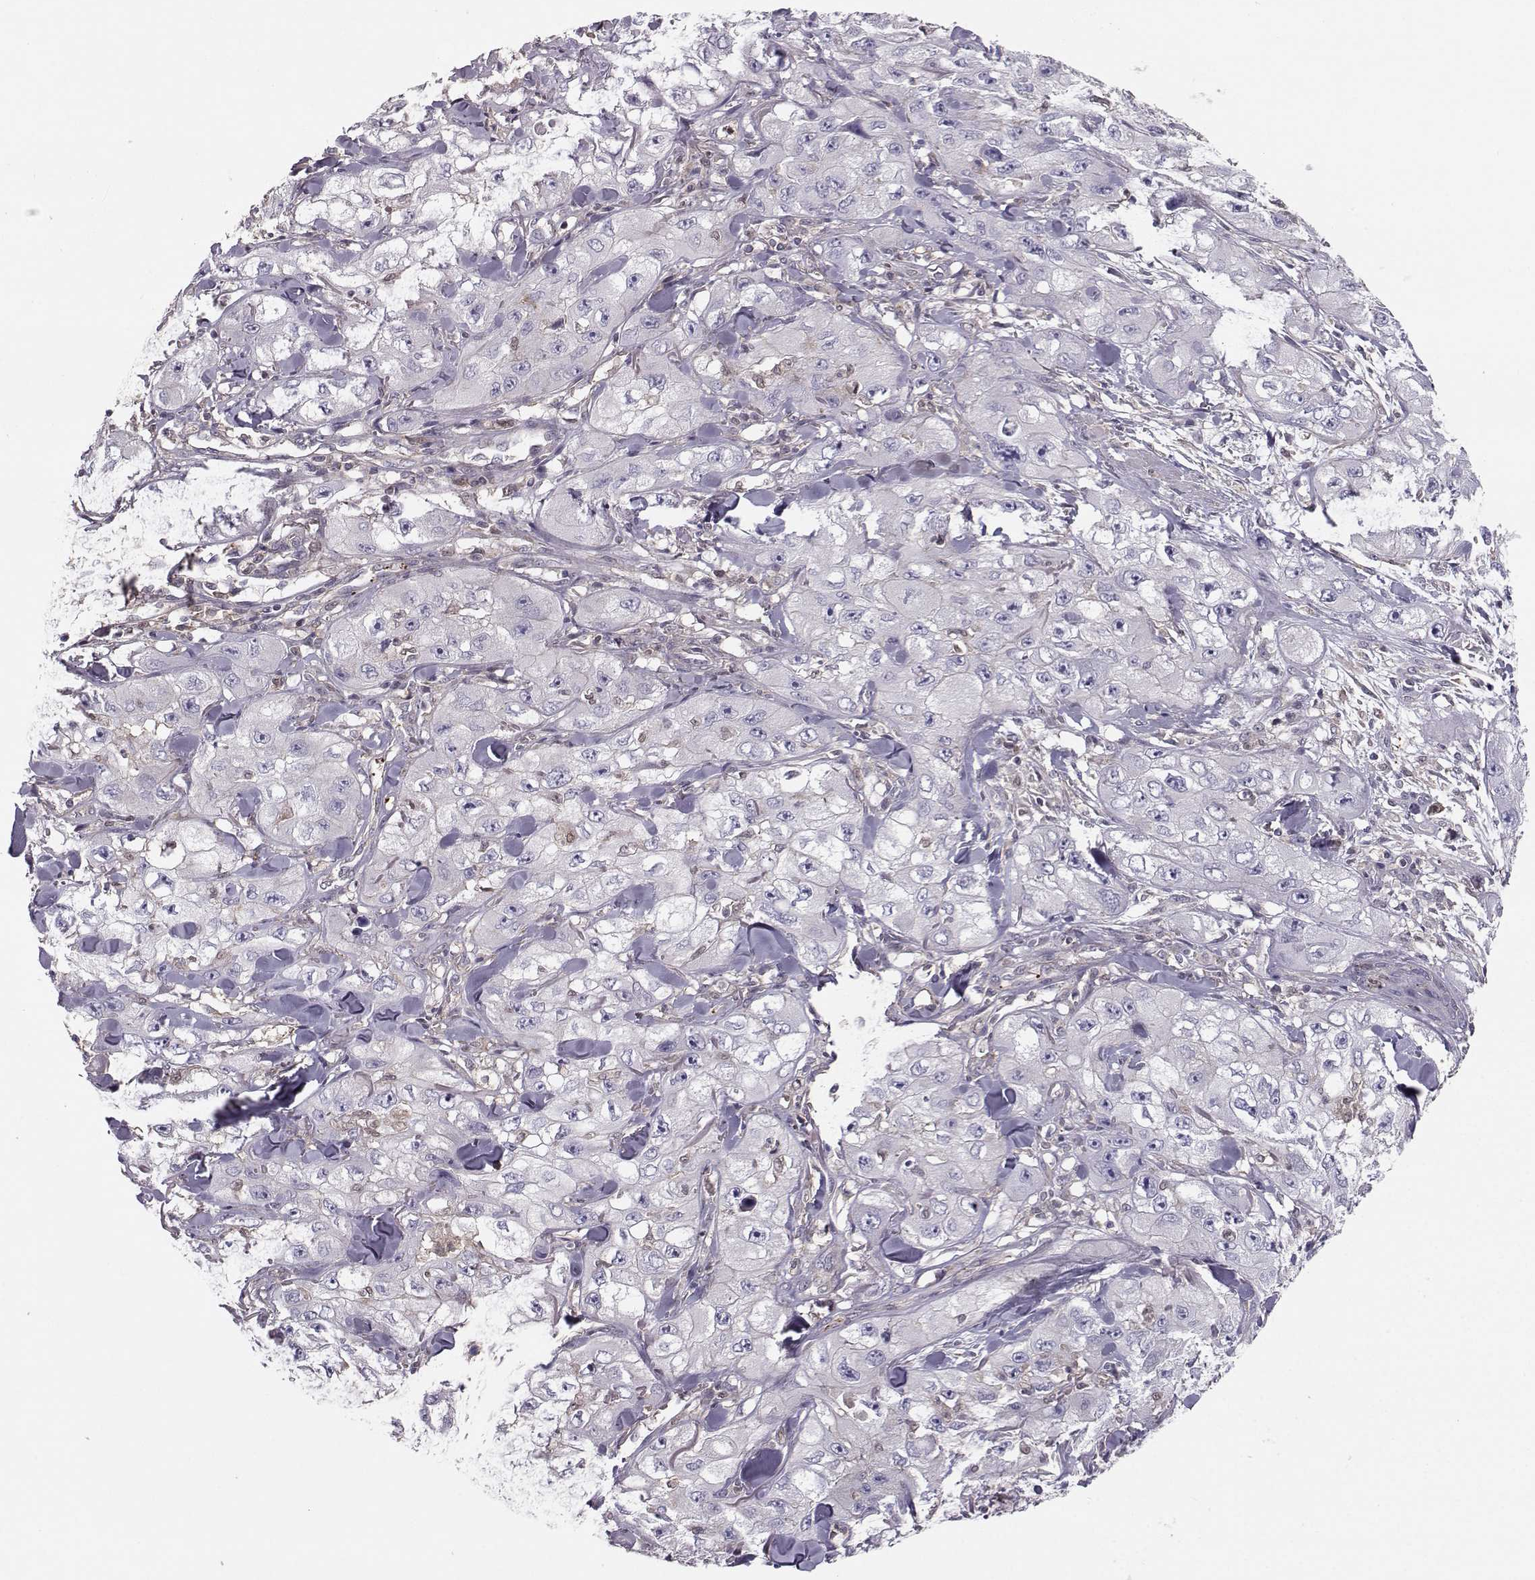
{"staining": {"intensity": "negative", "quantity": "none", "location": "none"}, "tissue": "skin cancer", "cell_type": "Tumor cells", "image_type": "cancer", "snomed": [{"axis": "morphology", "description": "Squamous cell carcinoma, NOS"}, {"axis": "topography", "description": "Skin"}, {"axis": "topography", "description": "Subcutis"}], "caption": "High magnification brightfield microscopy of skin cancer (squamous cell carcinoma) stained with DAB (3,3'-diaminobenzidine) (brown) and counterstained with hematoxylin (blue): tumor cells show no significant expression. Brightfield microscopy of immunohistochemistry stained with DAB (3,3'-diaminobenzidine) (brown) and hematoxylin (blue), captured at high magnification.", "gene": "ASB16", "patient": {"sex": "male", "age": 73}}